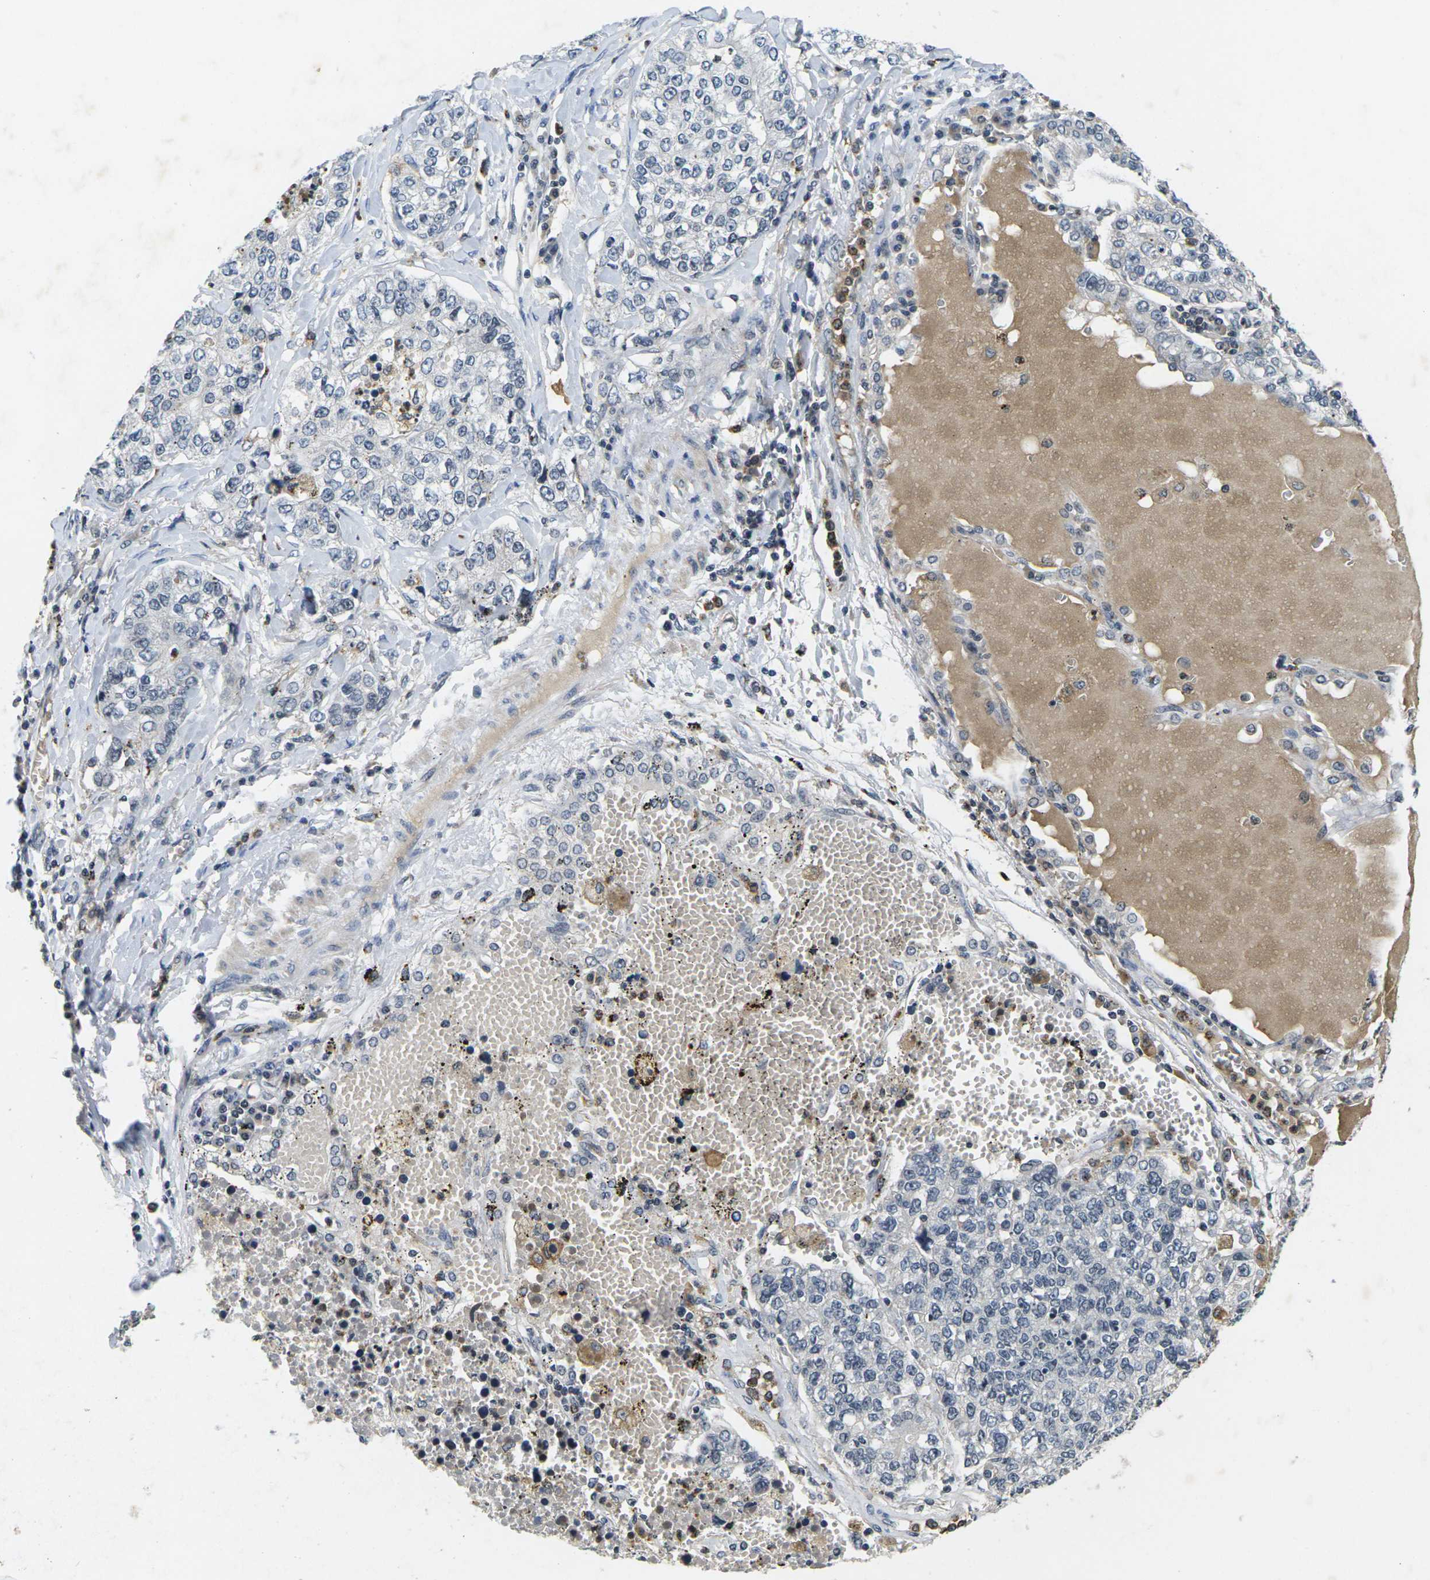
{"staining": {"intensity": "negative", "quantity": "none", "location": "none"}, "tissue": "lung cancer", "cell_type": "Tumor cells", "image_type": "cancer", "snomed": [{"axis": "morphology", "description": "Adenocarcinoma, NOS"}, {"axis": "topography", "description": "Lung"}], "caption": "Immunohistochemical staining of lung cancer (adenocarcinoma) reveals no significant positivity in tumor cells. (DAB (3,3'-diaminobenzidine) IHC, high magnification).", "gene": "C1QC", "patient": {"sex": "male", "age": 49}}